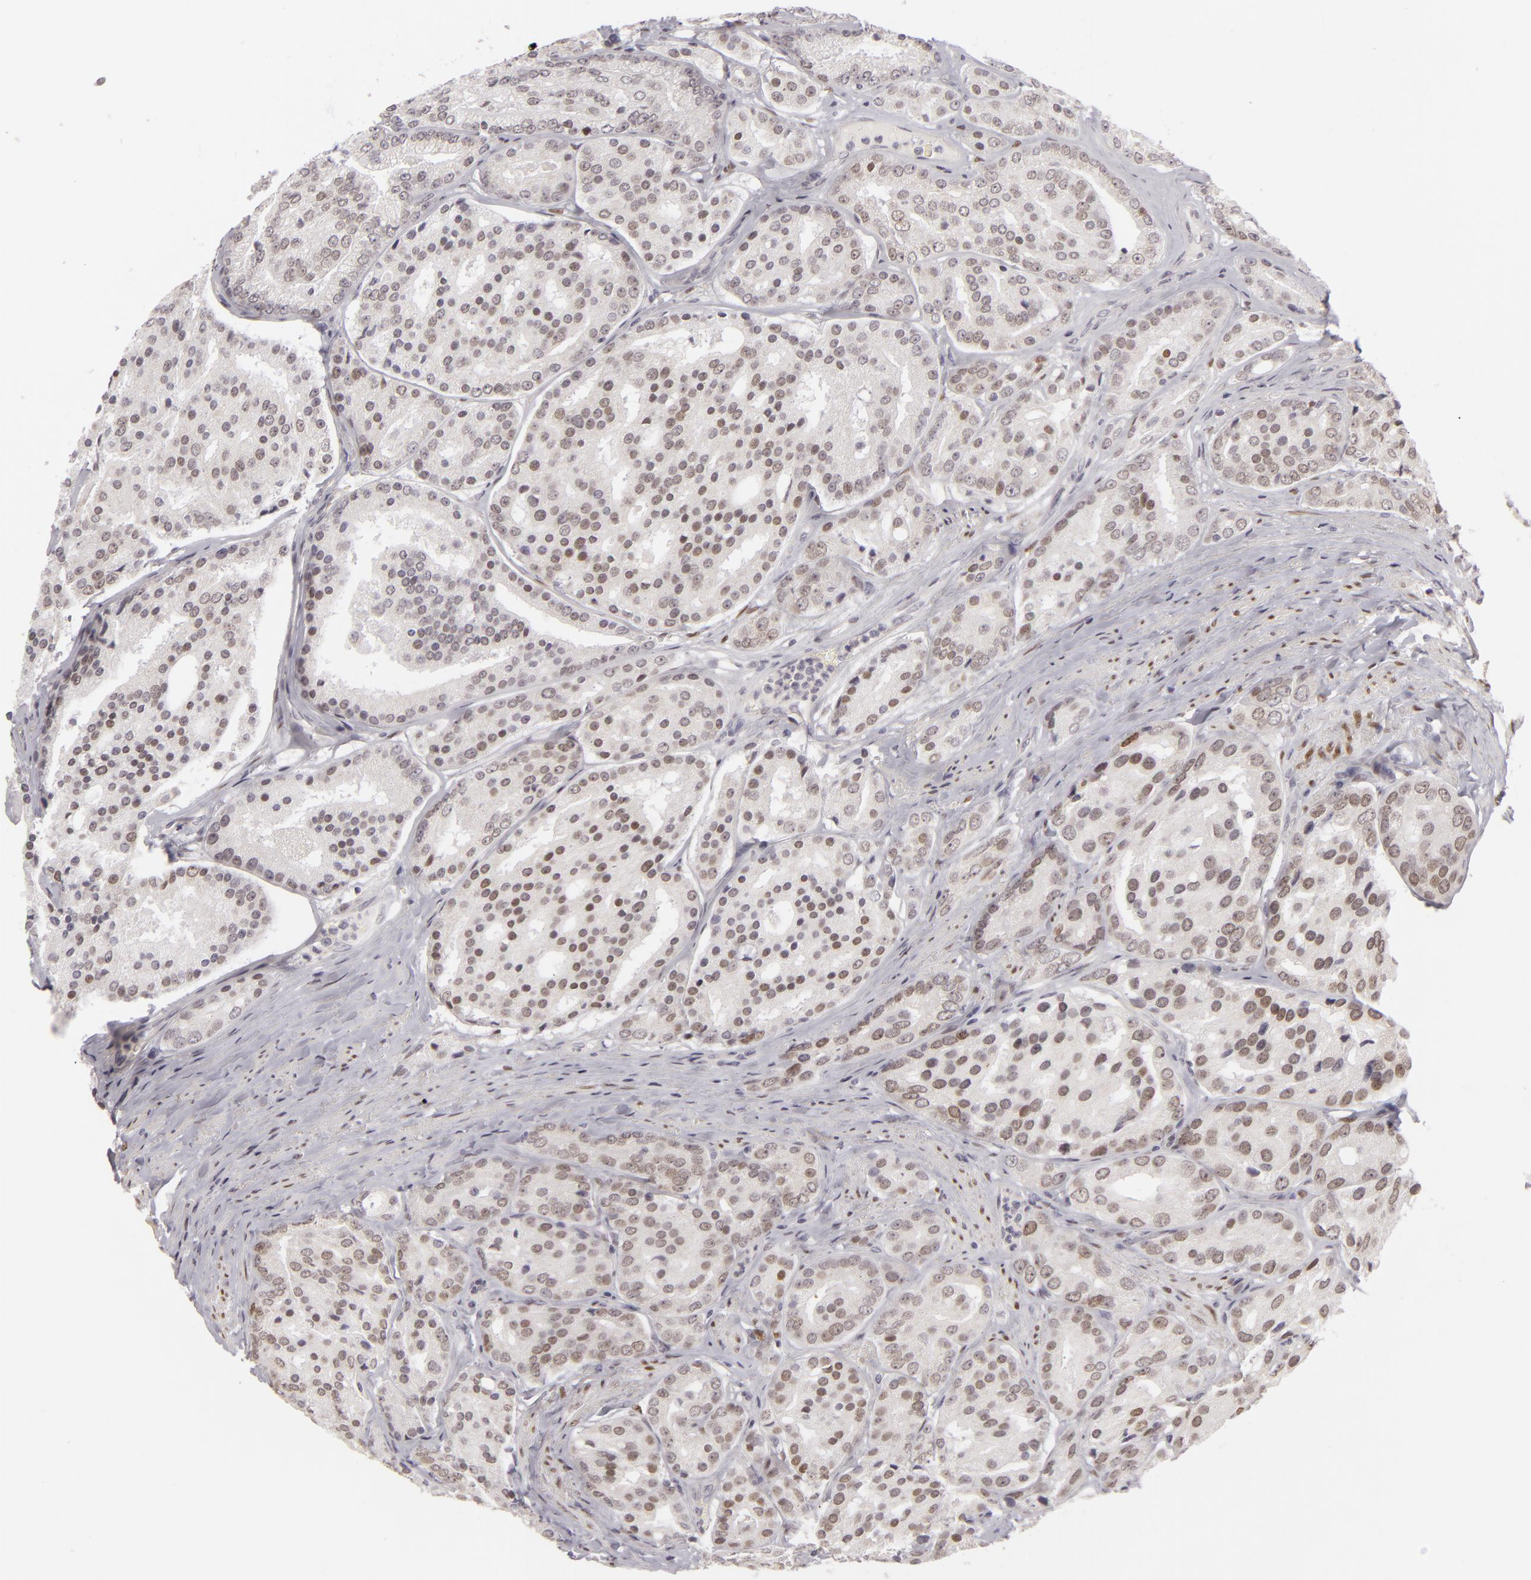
{"staining": {"intensity": "weak", "quantity": "<25%", "location": "nuclear"}, "tissue": "prostate cancer", "cell_type": "Tumor cells", "image_type": "cancer", "snomed": [{"axis": "morphology", "description": "Adenocarcinoma, High grade"}, {"axis": "topography", "description": "Prostate"}], "caption": "Tumor cells are negative for brown protein staining in adenocarcinoma (high-grade) (prostate). (DAB immunohistochemistry with hematoxylin counter stain).", "gene": "SIX1", "patient": {"sex": "male", "age": 64}}